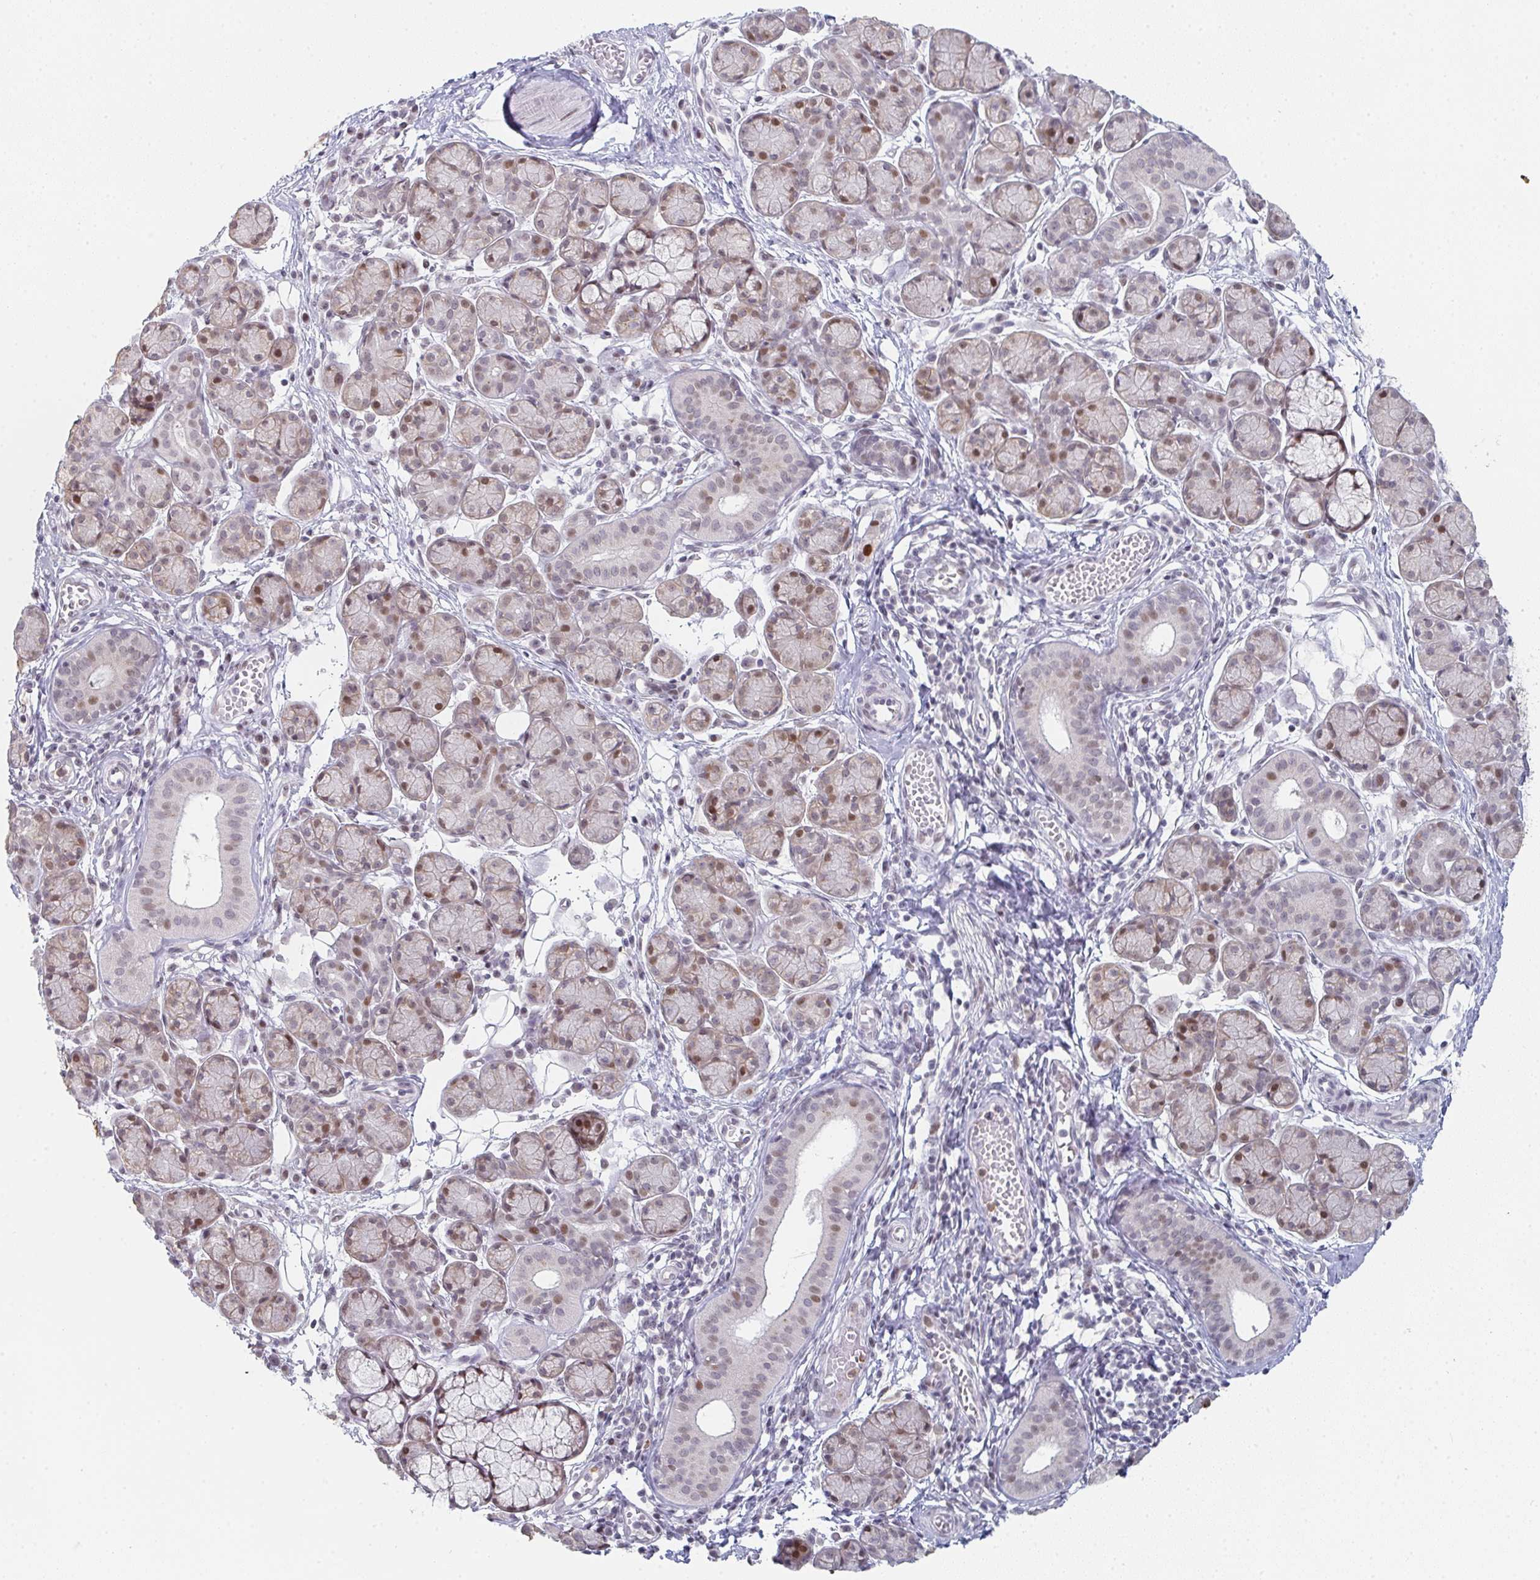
{"staining": {"intensity": "moderate", "quantity": "25%-75%", "location": "cytoplasmic/membranous,nuclear"}, "tissue": "salivary gland", "cell_type": "Glandular cells", "image_type": "normal", "snomed": [{"axis": "morphology", "description": "Normal tissue, NOS"}, {"axis": "morphology", "description": "Inflammation, NOS"}, {"axis": "topography", "description": "Lymph node"}, {"axis": "topography", "description": "Salivary gland"}], "caption": "Protein analysis of normal salivary gland reveals moderate cytoplasmic/membranous,nuclear expression in about 25%-75% of glandular cells.", "gene": "LIN54", "patient": {"sex": "male", "age": 3}}